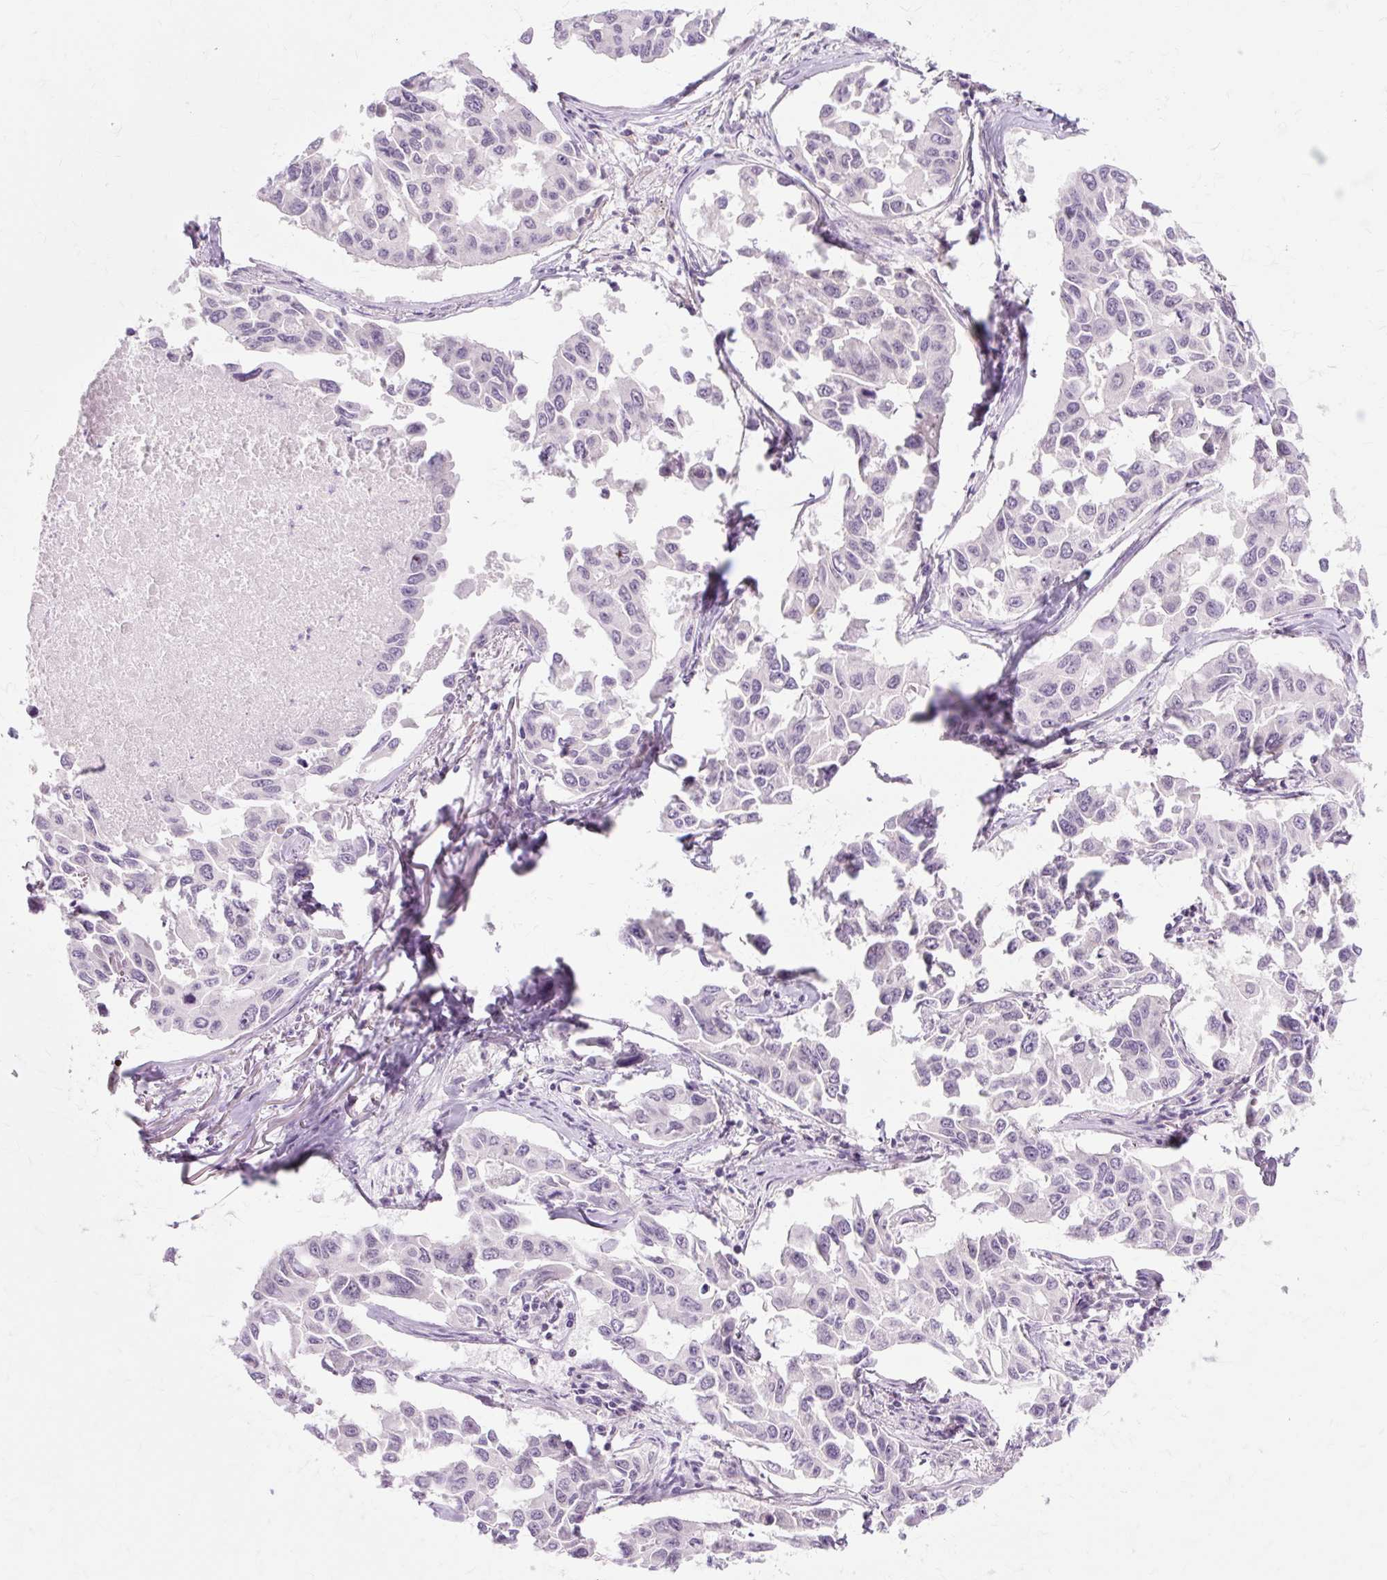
{"staining": {"intensity": "negative", "quantity": "none", "location": "none"}, "tissue": "lung cancer", "cell_type": "Tumor cells", "image_type": "cancer", "snomed": [{"axis": "morphology", "description": "Adenocarcinoma, NOS"}, {"axis": "topography", "description": "Lung"}], "caption": "Photomicrograph shows no protein staining in tumor cells of lung adenocarcinoma tissue.", "gene": "ZNF35", "patient": {"sex": "male", "age": 64}}